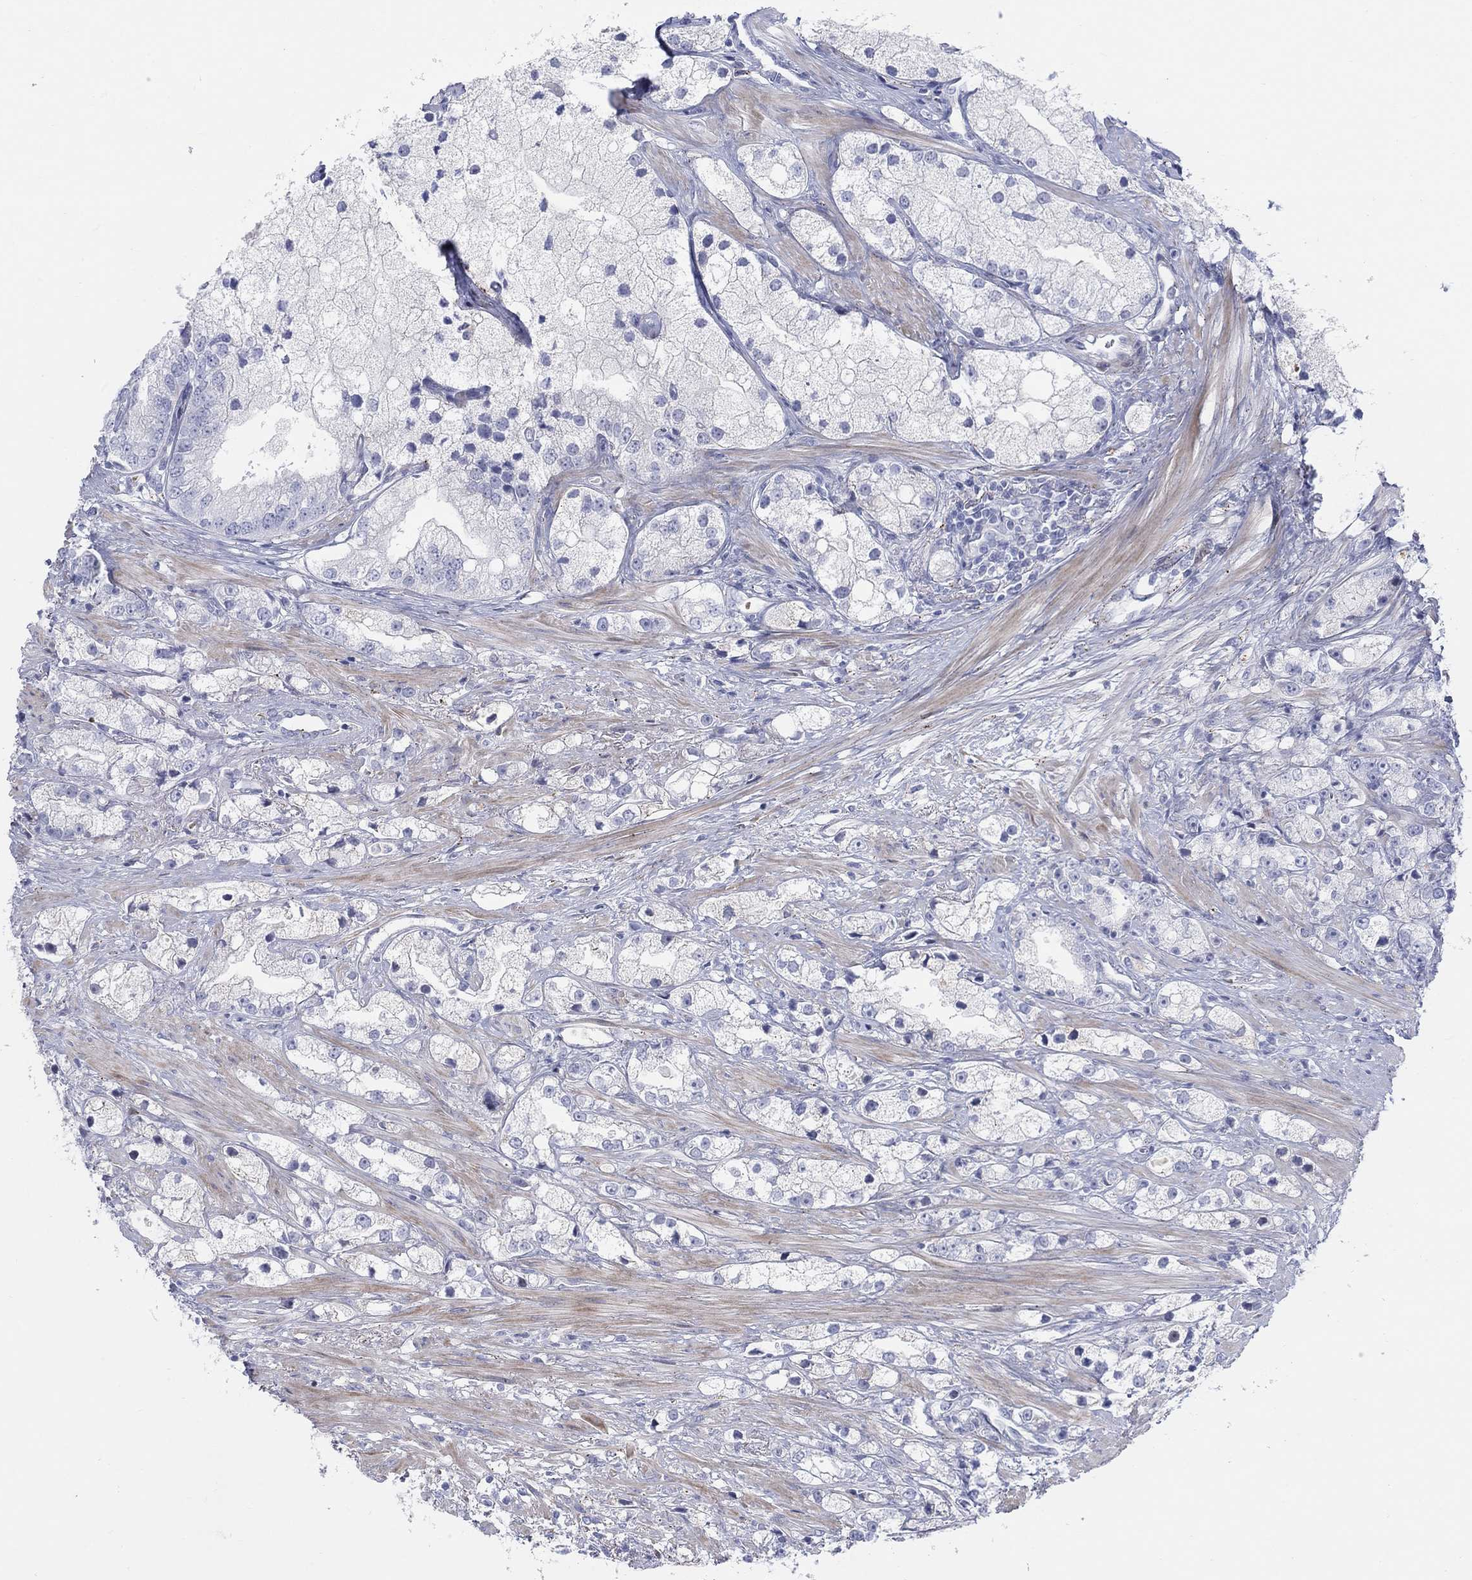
{"staining": {"intensity": "negative", "quantity": "none", "location": "none"}, "tissue": "prostate cancer", "cell_type": "Tumor cells", "image_type": "cancer", "snomed": [{"axis": "morphology", "description": "Adenocarcinoma, NOS"}, {"axis": "topography", "description": "Prostate and seminal vesicle, NOS"}, {"axis": "topography", "description": "Prostate"}], "caption": "Human prostate cancer (adenocarcinoma) stained for a protein using immunohistochemistry reveals no positivity in tumor cells.", "gene": "HEATR4", "patient": {"sex": "male", "age": 79}}